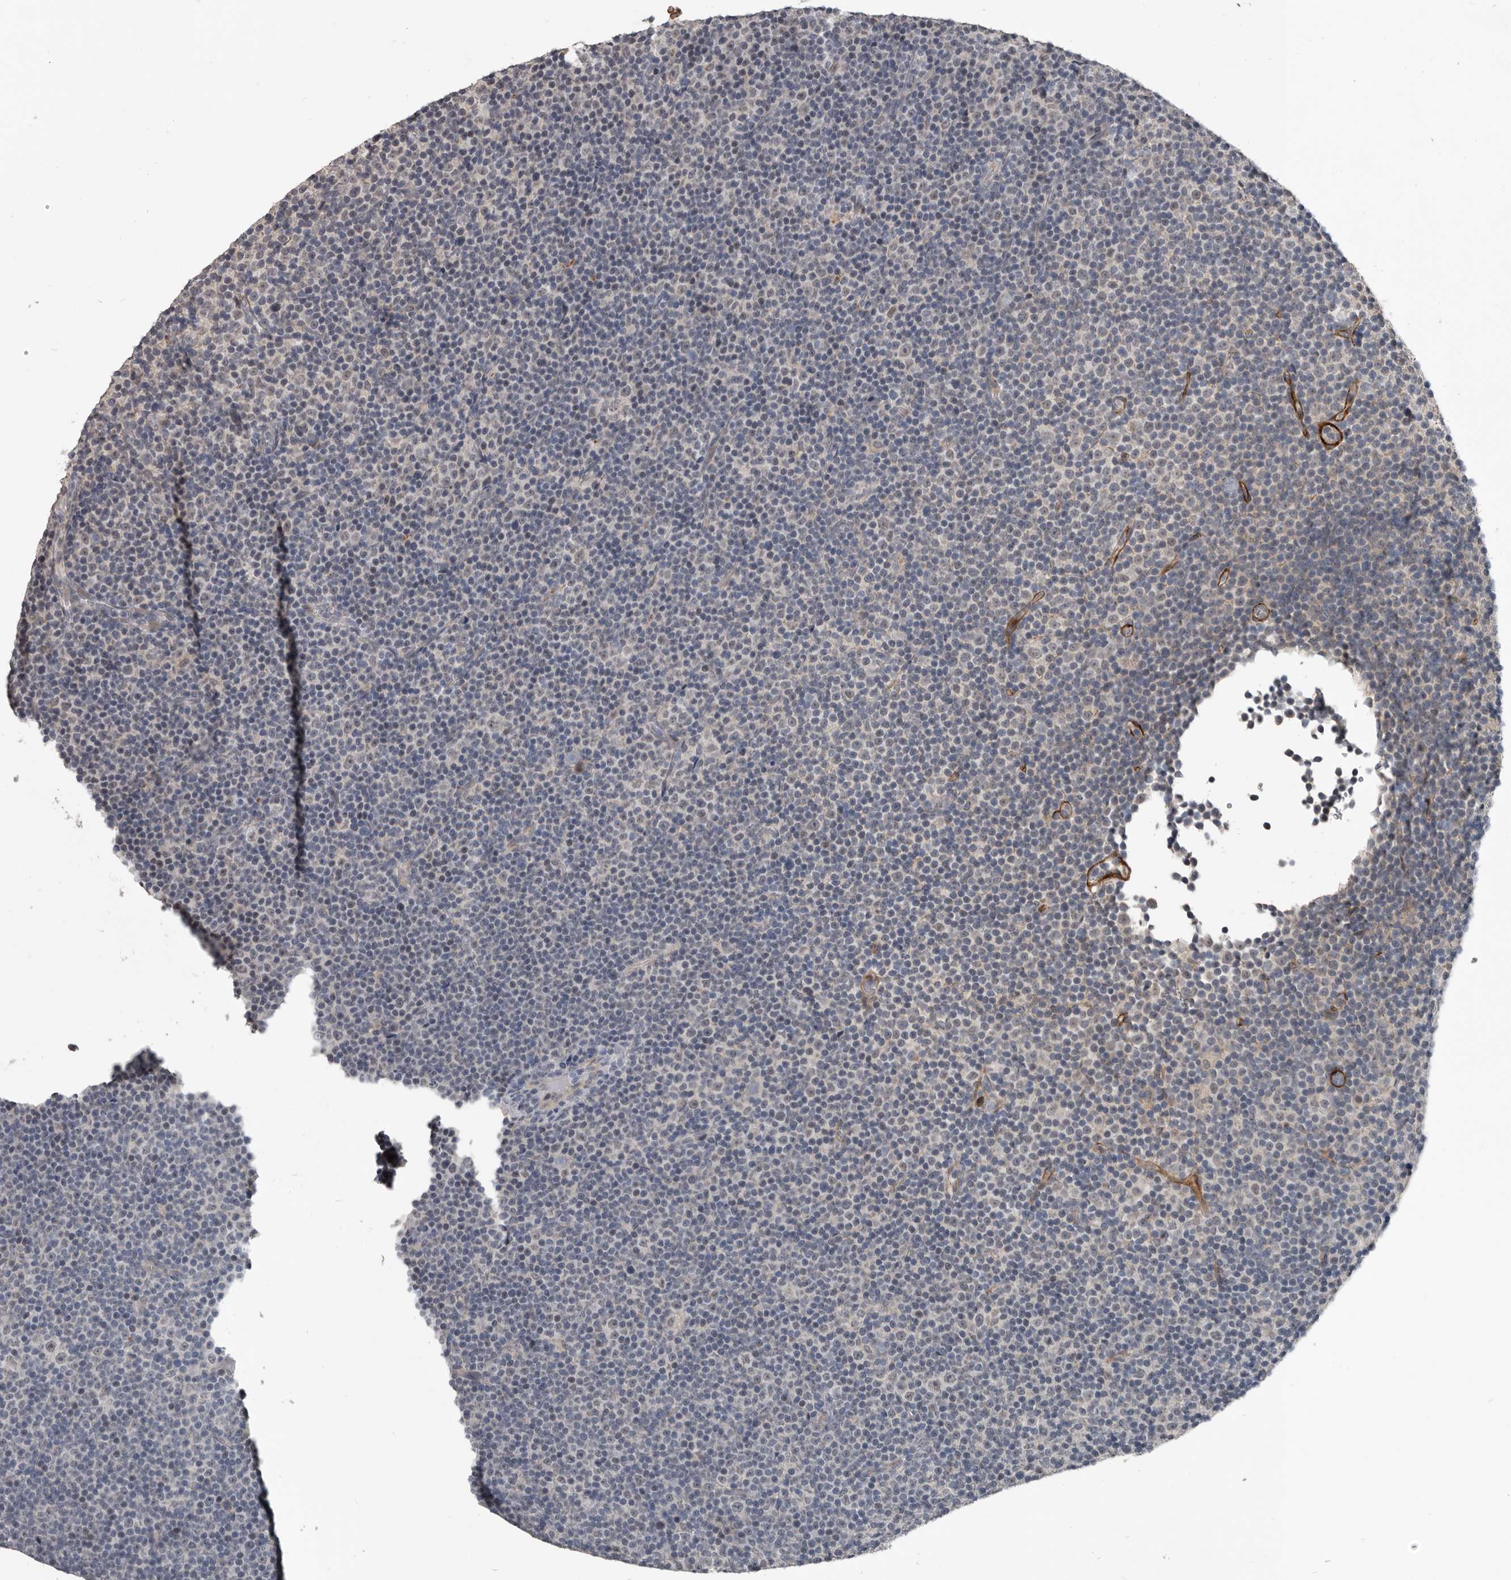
{"staining": {"intensity": "weak", "quantity": "<25%", "location": "nuclear"}, "tissue": "lymphoma", "cell_type": "Tumor cells", "image_type": "cancer", "snomed": [{"axis": "morphology", "description": "Malignant lymphoma, non-Hodgkin's type, Low grade"}, {"axis": "topography", "description": "Lymph node"}], "caption": "This is an immunohistochemistry image of low-grade malignant lymphoma, non-Hodgkin's type. There is no staining in tumor cells.", "gene": "C1orf216", "patient": {"sex": "female", "age": 67}}